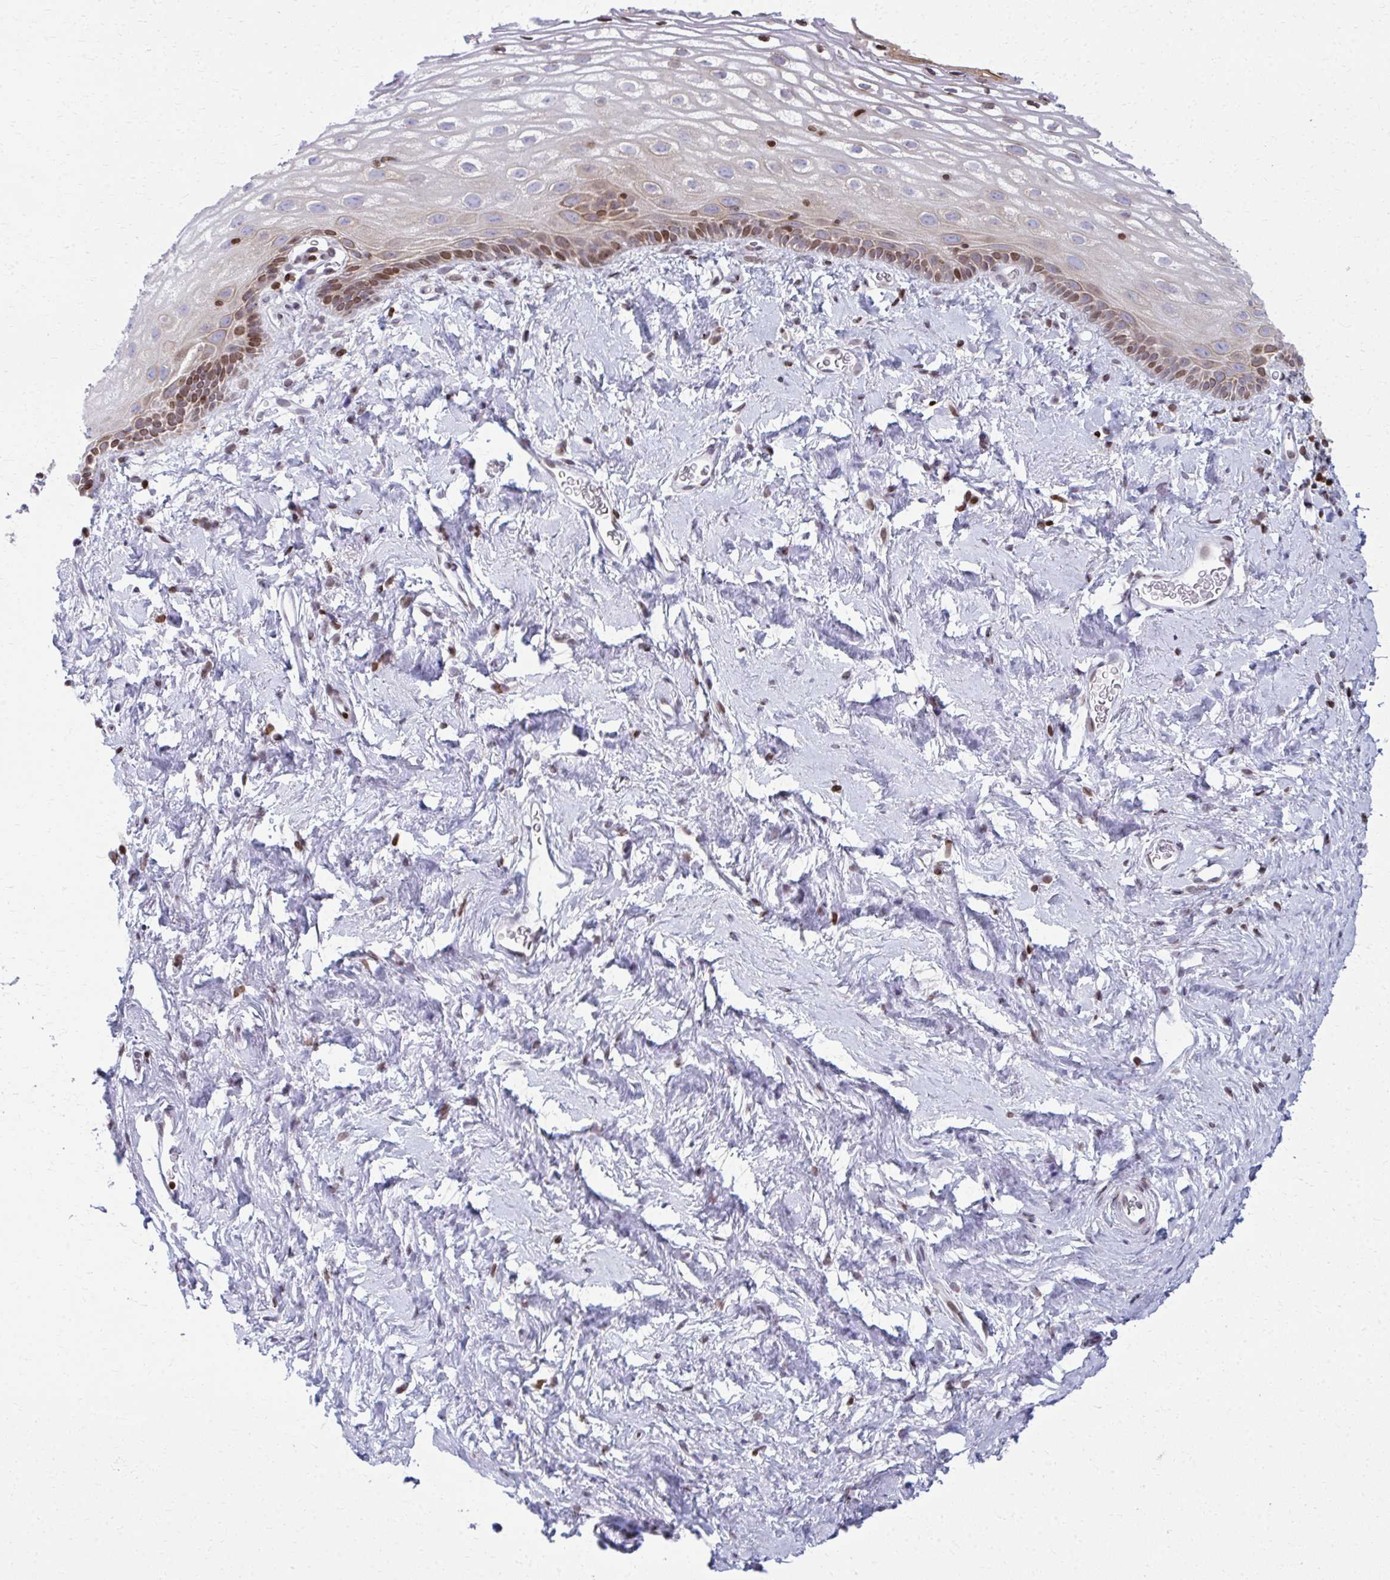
{"staining": {"intensity": "moderate", "quantity": "<25%", "location": "nuclear"}, "tissue": "vagina", "cell_type": "Squamous epithelial cells", "image_type": "normal", "snomed": [{"axis": "morphology", "description": "Normal tissue, NOS"}, {"axis": "morphology", "description": "Adenocarcinoma, NOS"}, {"axis": "topography", "description": "Rectum"}, {"axis": "topography", "description": "Vagina"}, {"axis": "topography", "description": "Peripheral nerve tissue"}], "caption": "Immunohistochemical staining of normal human vagina displays low levels of moderate nuclear positivity in approximately <25% of squamous epithelial cells. (Stains: DAB in brown, nuclei in blue, Microscopy: brightfield microscopy at high magnification).", "gene": "AP5M1", "patient": {"sex": "female", "age": 71}}